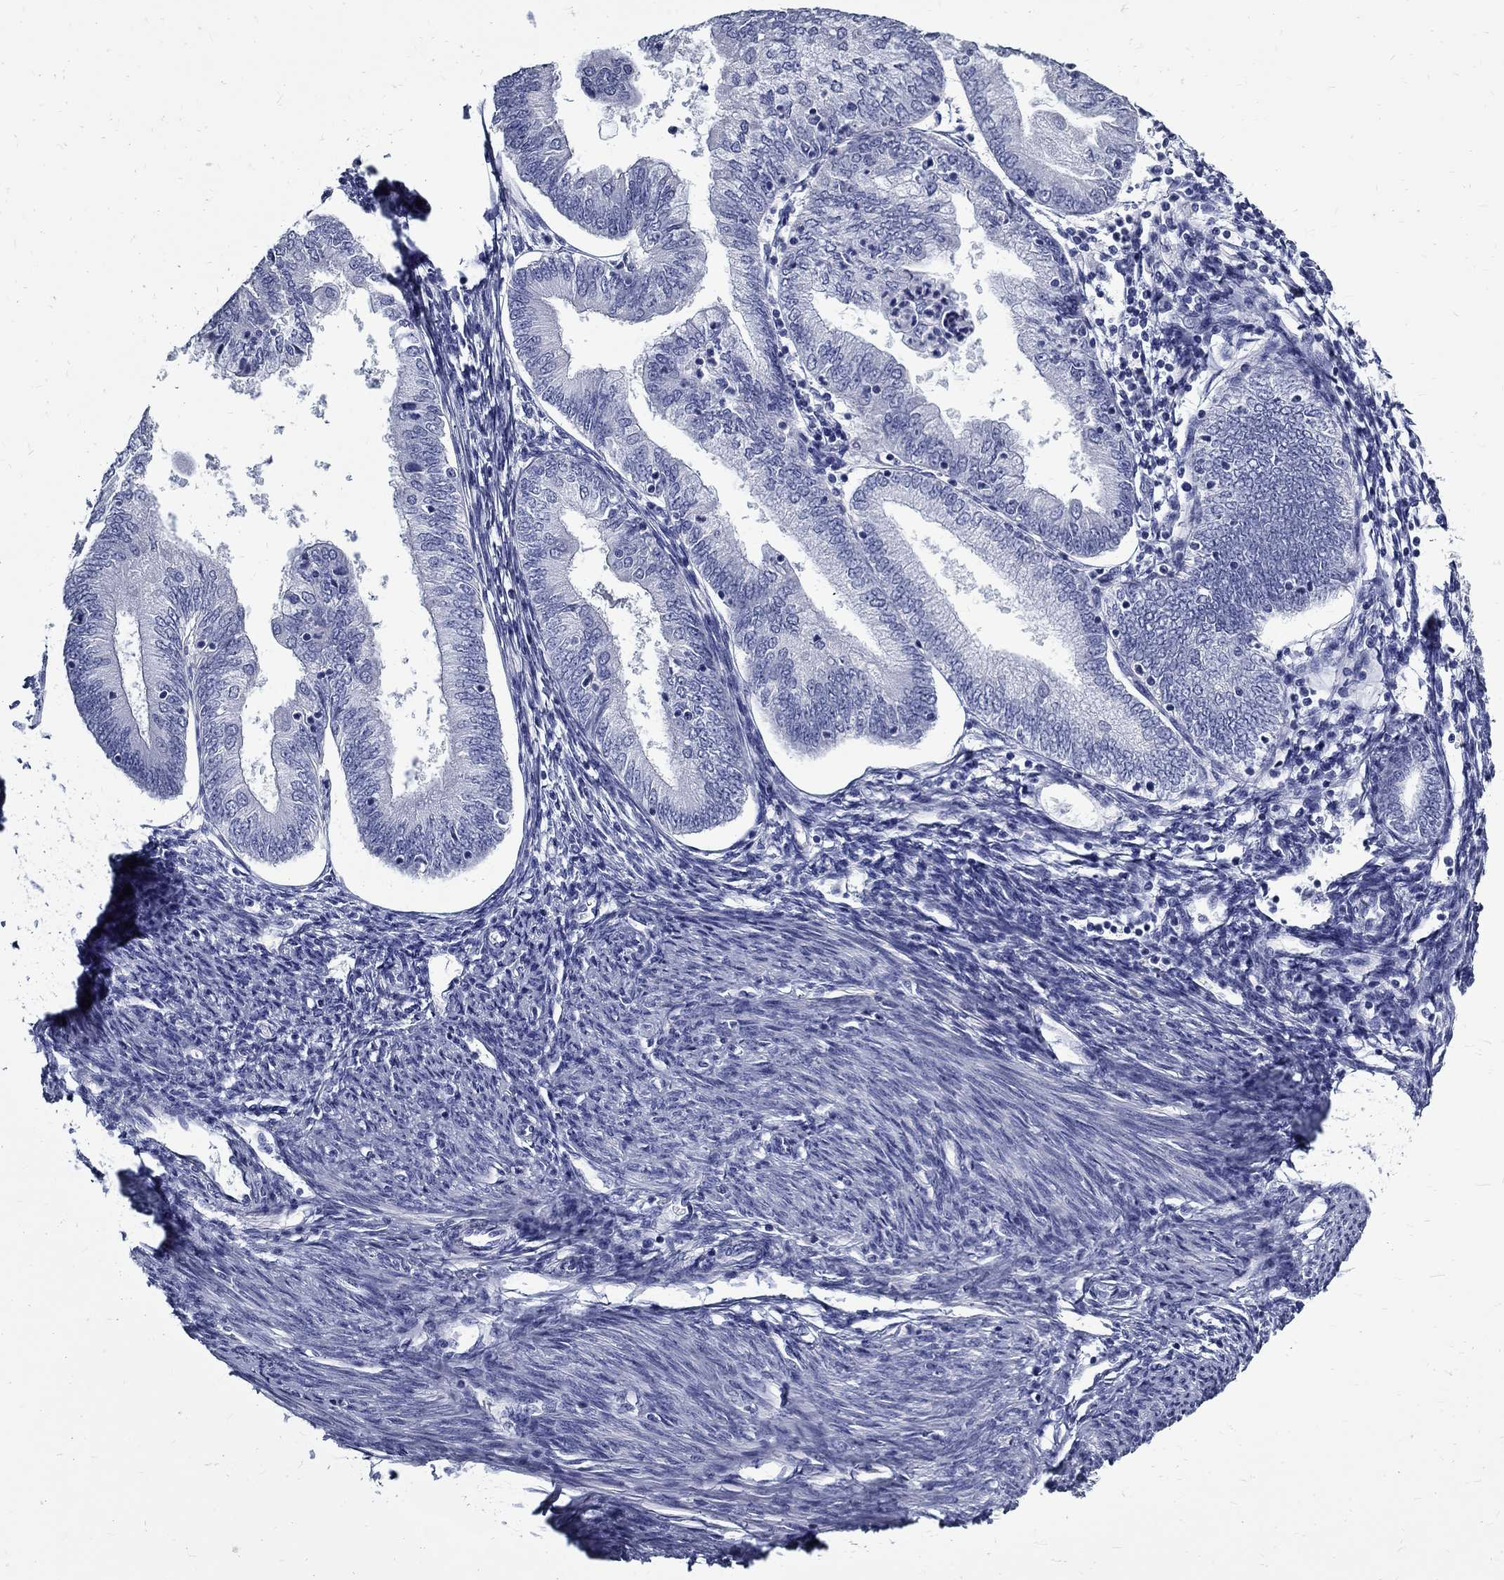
{"staining": {"intensity": "negative", "quantity": "none", "location": "none"}, "tissue": "endometrial cancer", "cell_type": "Tumor cells", "image_type": "cancer", "snomed": [{"axis": "morphology", "description": "Adenocarcinoma, NOS"}, {"axis": "topography", "description": "Endometrium"}], "caption": "A high-resolution image shows immunohistochemistry staining of adenocarcinoma (endometrial), which reveals no significant staining in tumor cells.", "gene": "TGM4", "patient": {"sex": "female", "age": 55}}